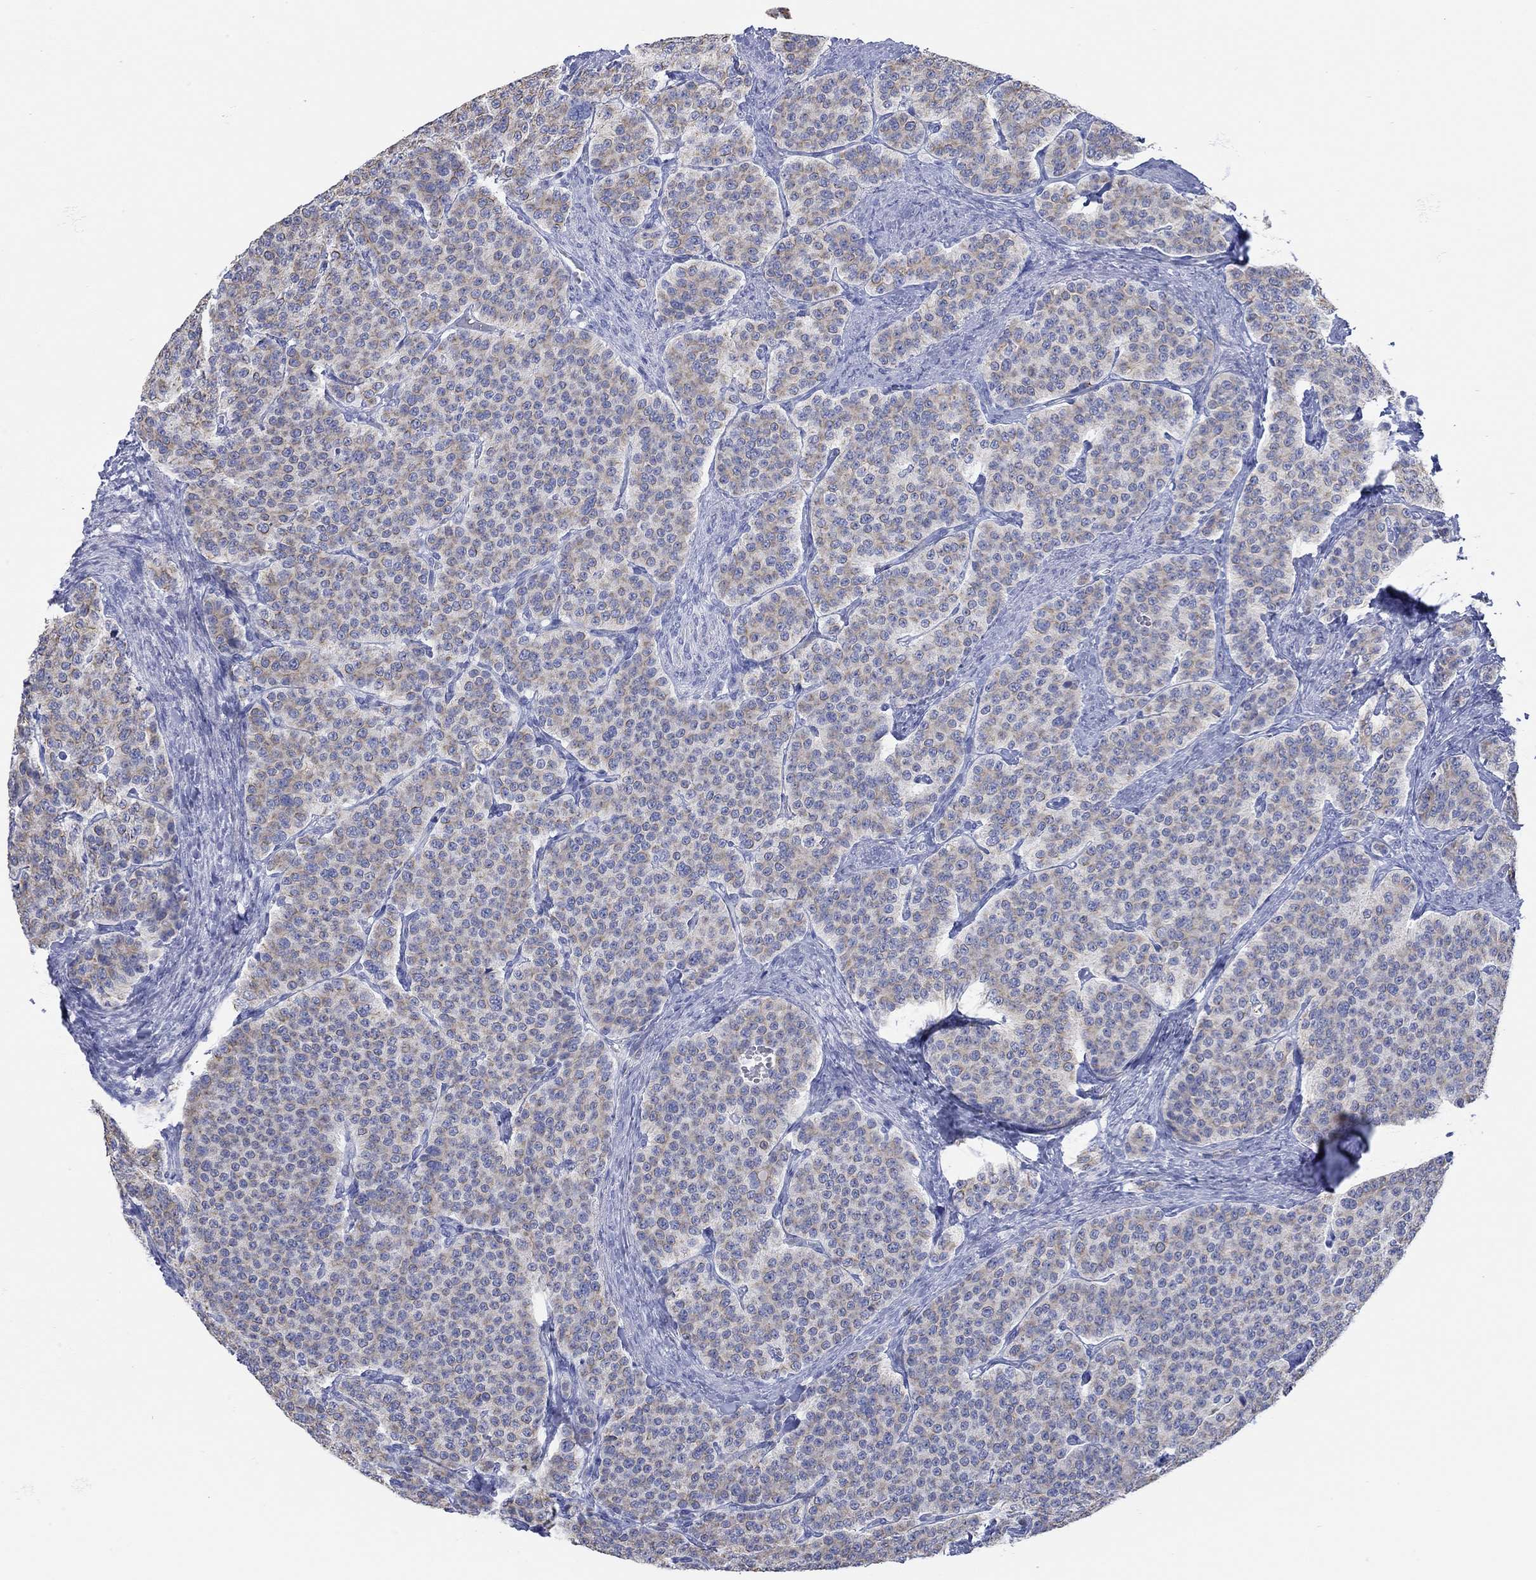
{"staining": {"intensity": "moderate", "quantity": "<25%", "location": "cytoplasmic/membranous"}, "tissue": "carcinoid", "cell_type": "Tumor cells", "image_type": "cancer", "snomed": [{"axis": "morphology", "description": "Carcinoid, malignant, NOS"}, {"axis": "topography", "description": "Small intestine"}], "caption": "About <25% of tumor cells in human carcinoid show moderate cytoplasmic/membranous protein expression as visualized by brown immunohistochemical staining.", "gene": "AK8", "patient": {"sex": "female", "age": 58}}